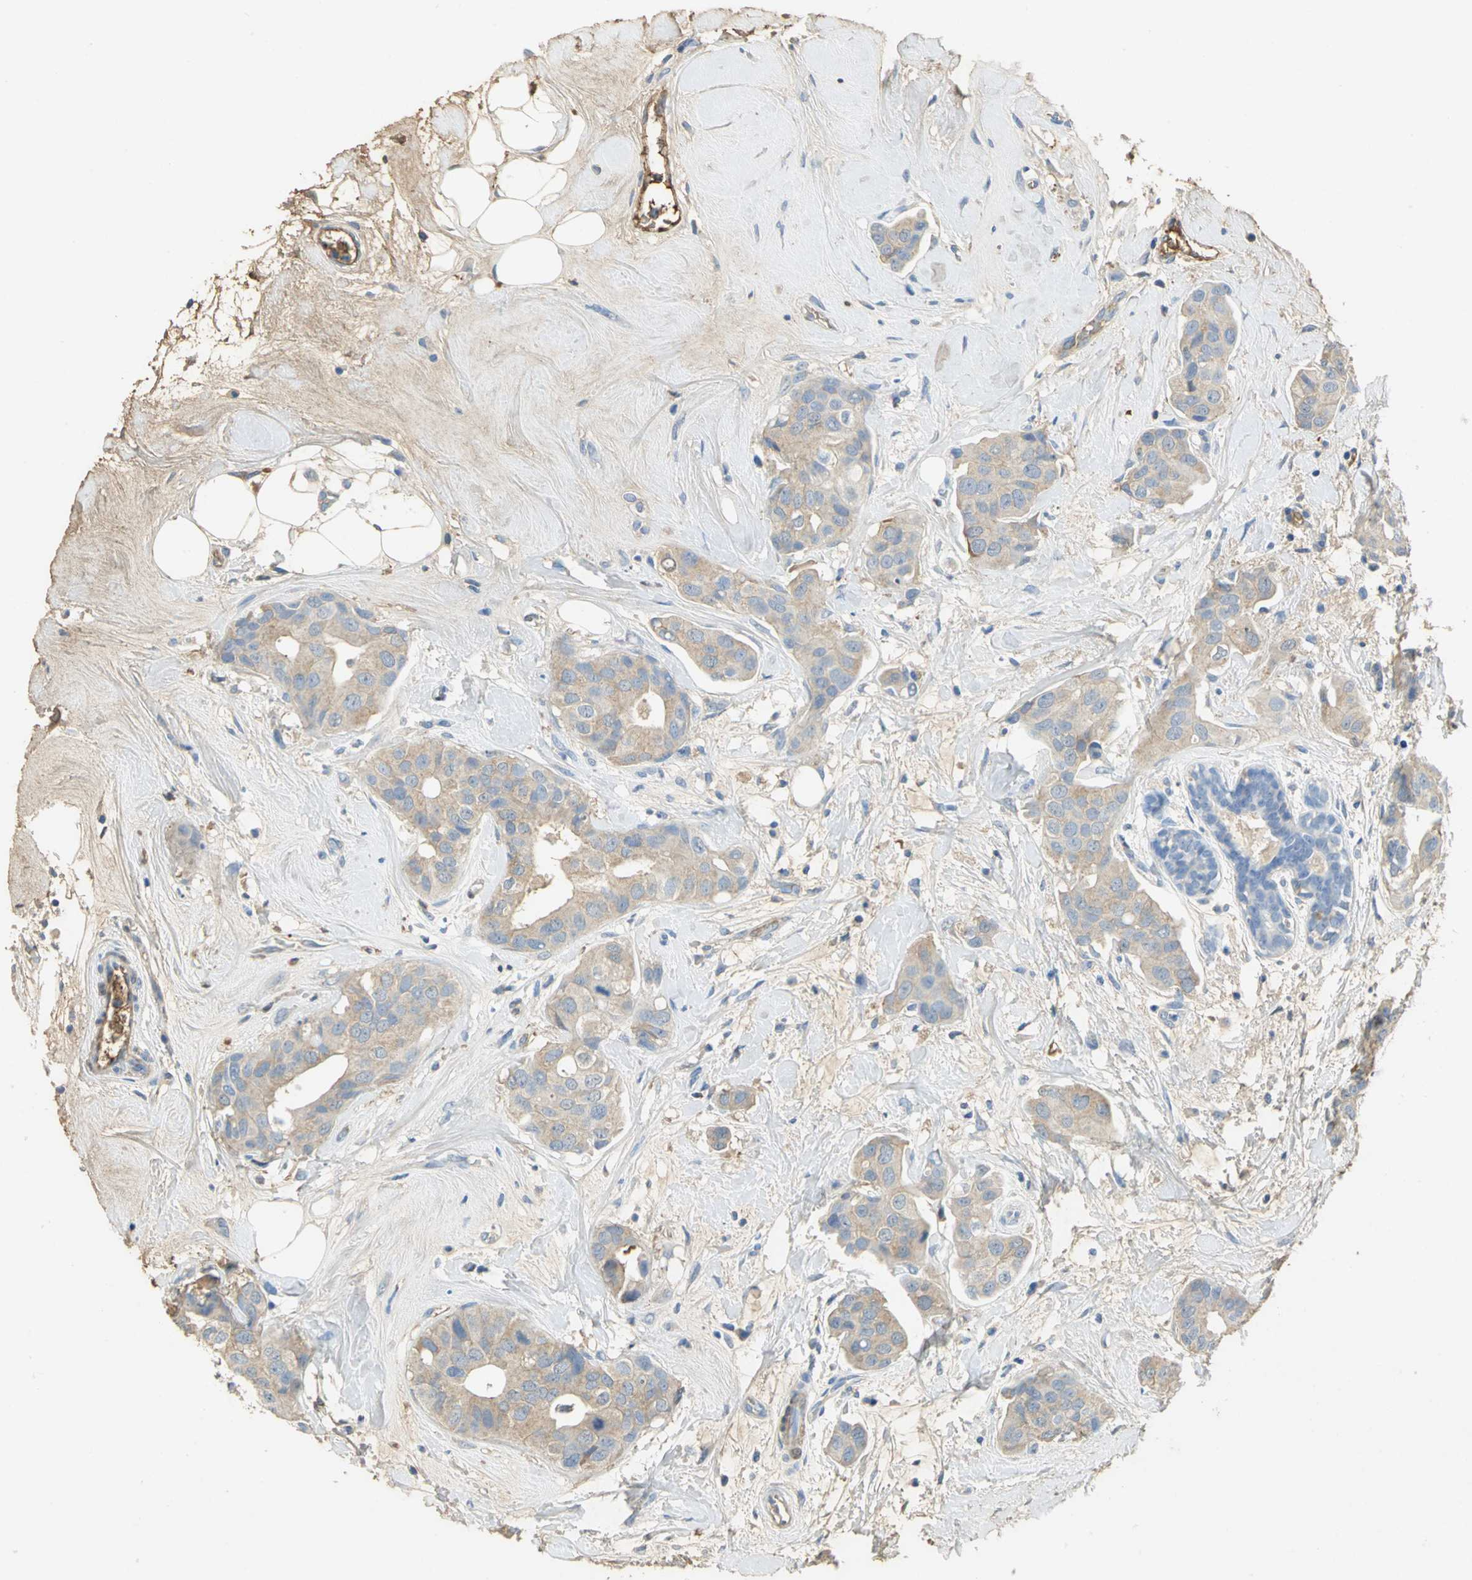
{"staining": {"intensity": "moderate", "quantity": ">75%", "location": "cytoplasmic/membranous"}, "tissue": "breast cancer", "cell_type": "Tumor cells", "image_type": "cancer", "snomed": [{"axis": "morphology", "description": "Duct carcinoma"}, {"axis": "topography", "description": "Breast"}], "caption": "Tumor cells display moderate cytoplasmic/membranous staining in about >75% of cells in breast cancer.", "gene": "GYG2", "patient": {"sex": "female", "age": 40}}